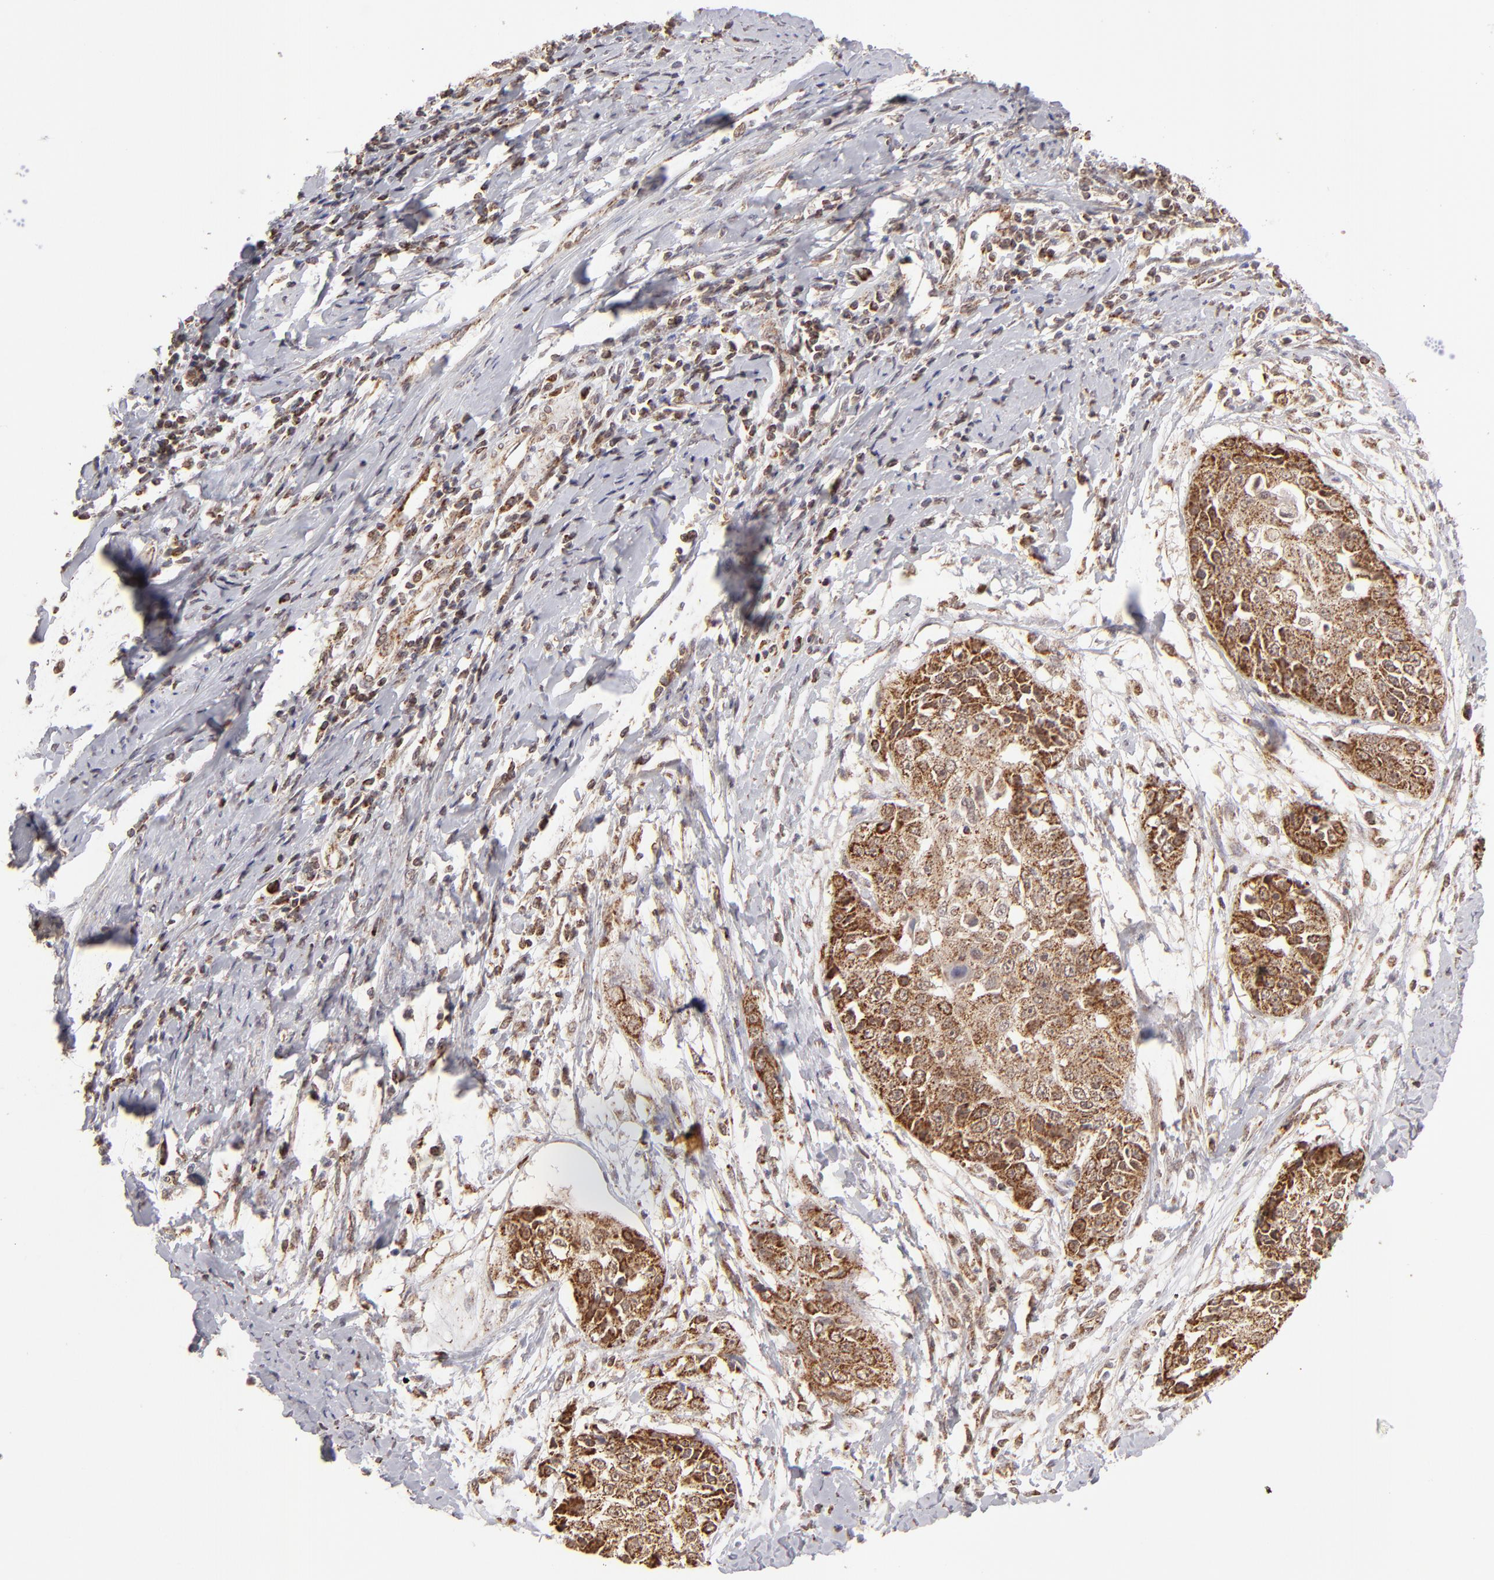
{"staining": {"intensity": "moderate", "quantity": ">75%", "location": "cytoplasmic/membranous"}, "tissue": "cervical cancer", "cell_type": "Tumor cells", "image_type": "cancer", "snomed": [{"axis": "morphology", "description": "Squamous cell carcinoma, NOS"}, {"axis": "topography", "description": "Cervix"}], "caption": "IHC micrograph of neoplastic tissue: cervical cancer (squamous cell carcinoma) stained using IHC exhibits medium levels of moderate protein expression localized specifically in the cytoplasmic/membranous of tumor cells, appearing as a cytoplasmic/membranous brown color.", "gene": "SLC15A1", "patient": {"sex": "female", "age": 64}}